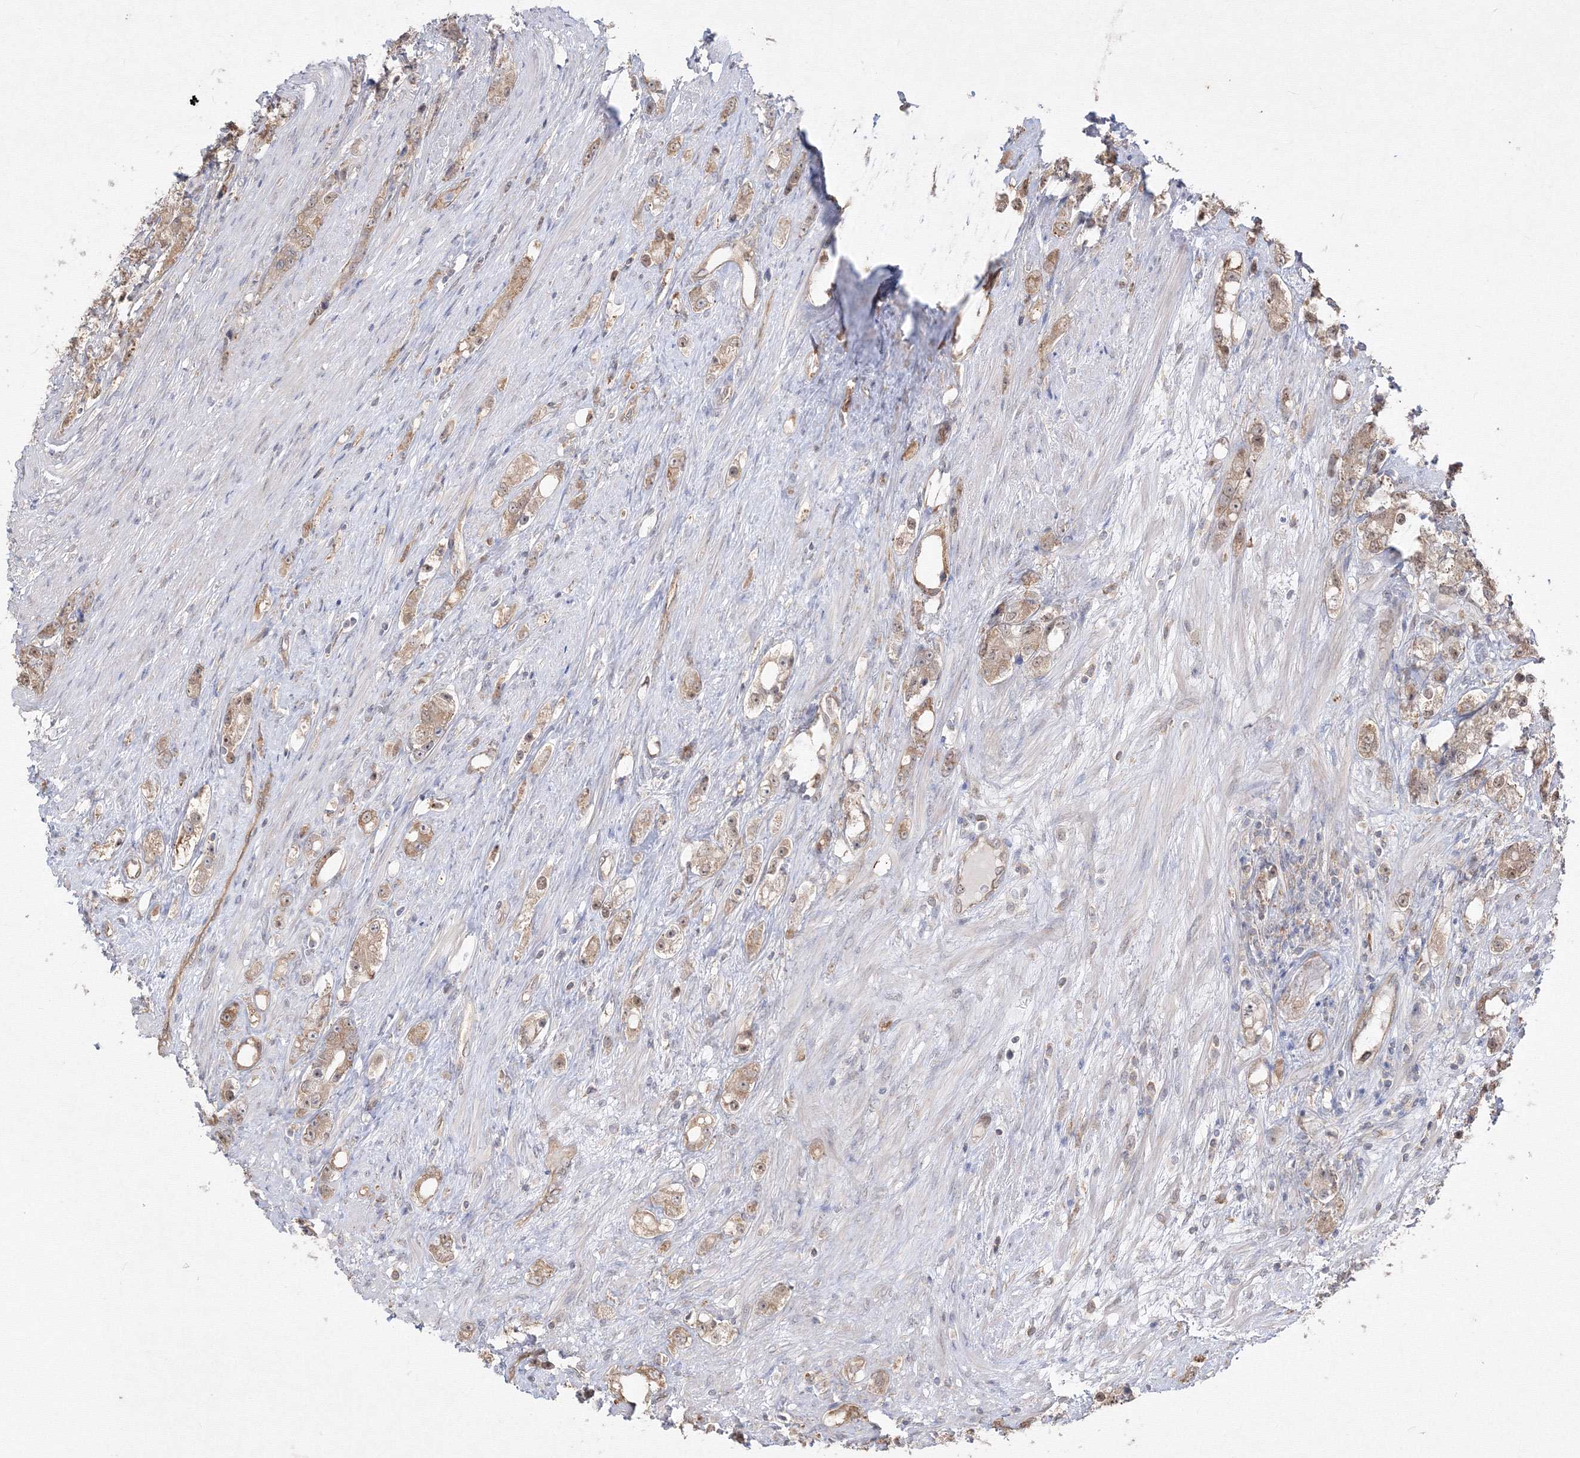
{"staining": {"intensity": "weak", "quantity": ">75%", "location": "cytoplasmic/membranous"}, "tissue": "prostate cancer", "cell_type": "Tumor cells", "image_type": "cancer", "snomed": [{"axis": "morphology", "description": "Adenocarcinoma, High grade"}, {"axis": "topography", "description": "Prostate"}], "caption": "A micrograph of human prostate cancer stained for a protein exhibits weak cytoplasmic/membranous brown staining in tumor cells.", "gene": "FBXL8", "patient": {"sex": "male", "age": 63}}